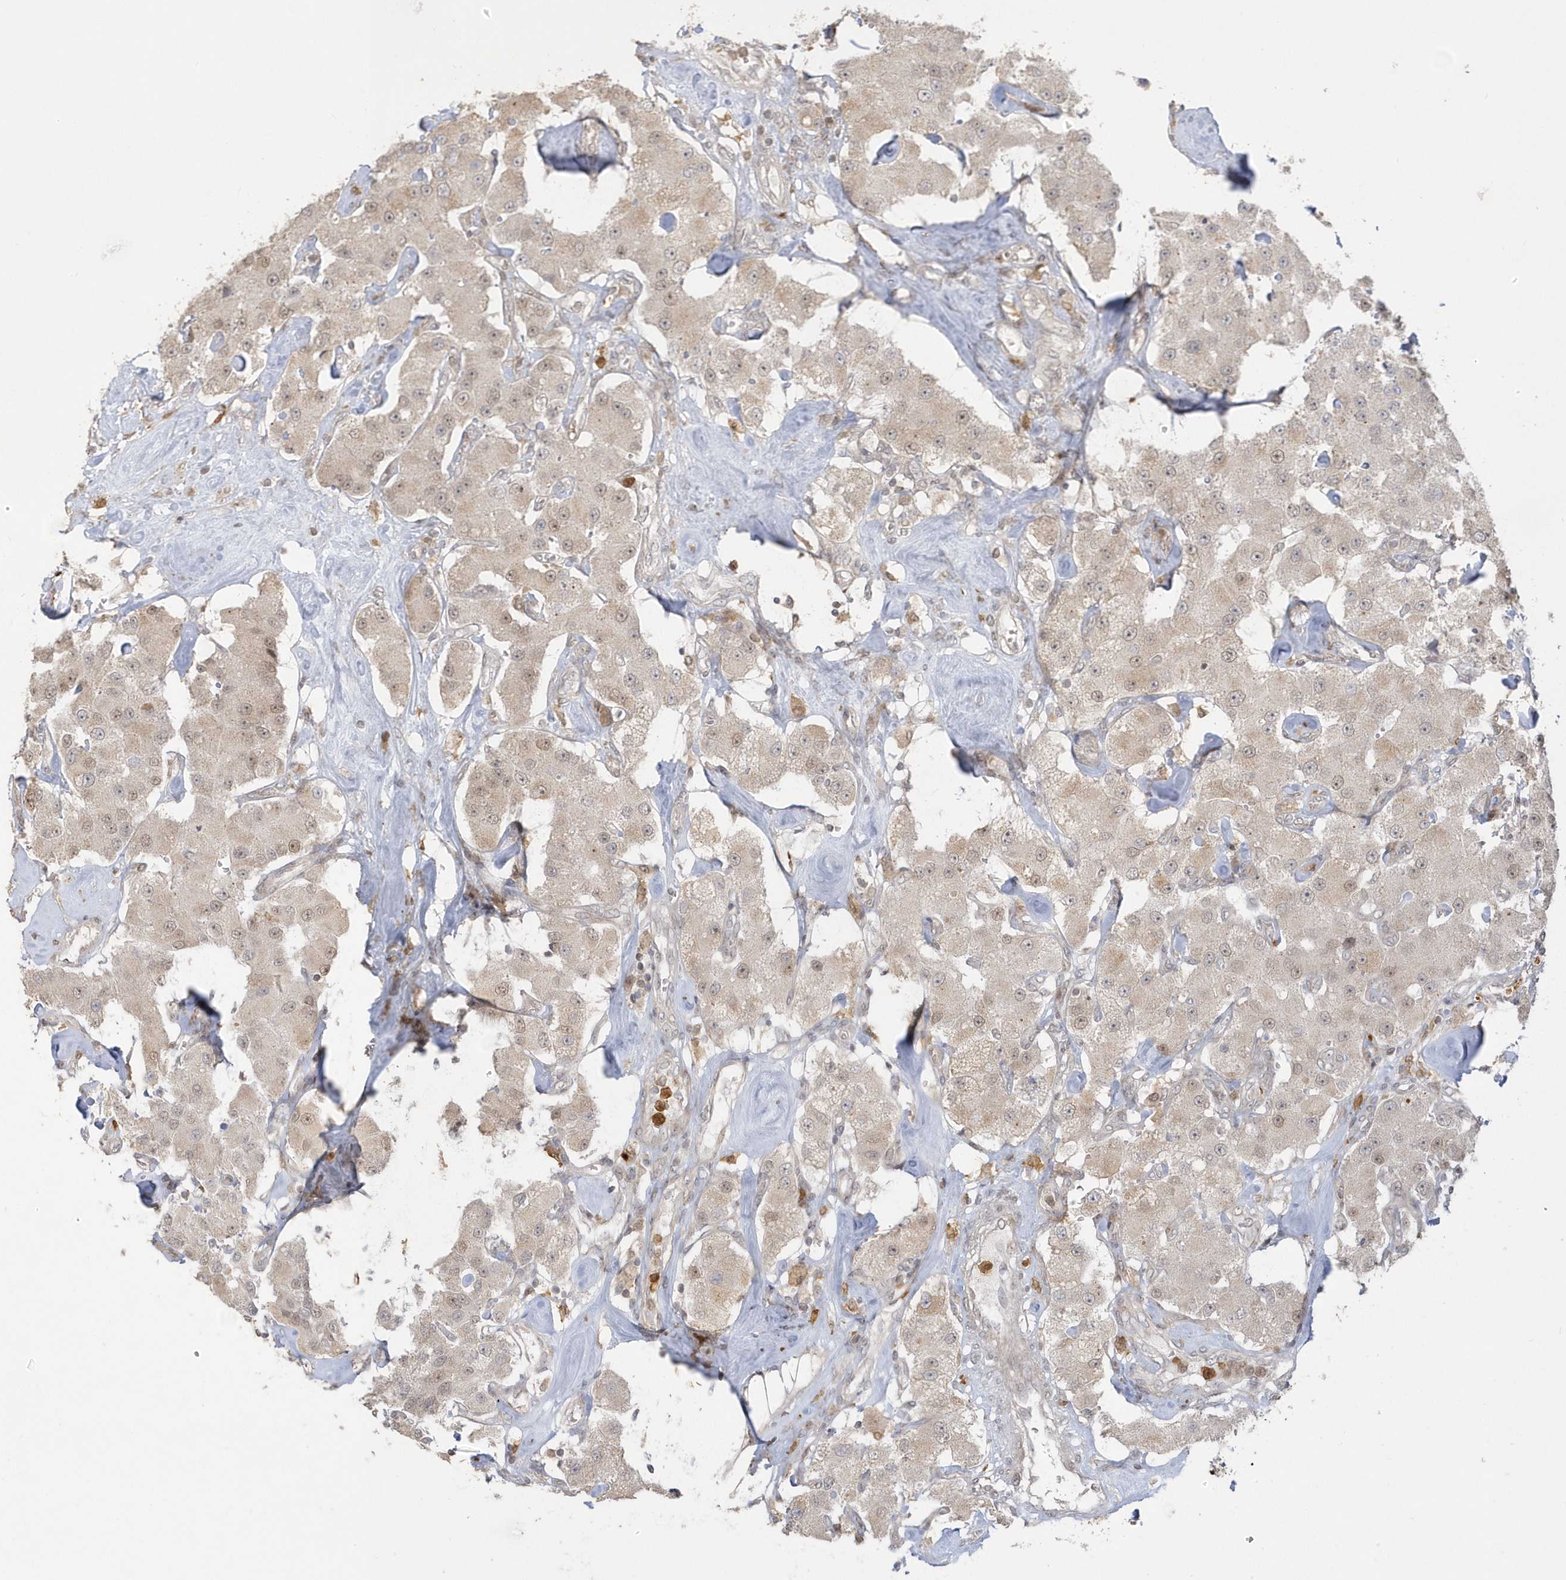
{"staining": {"intensity": "weak", "quantity": "25%-75%", "location": "cytoplasmic/membranous,nuclear"}, "tissue": "carcinoid", "cell_type": "Tumor cells", "image_type": "cancer", "snomed": [{"axis": "morphology", "description": "Carcinoid, malignant, NOS"}, {"axis": "topography", "description": "Pancreas"}], "caption": "The micrograph exhibits immunohistochemical staining of carcinoid (malignant). There is weak cytoplasmic/membranous and nuclear staining is seen in approximately 25%-75% of tumor cells. The protein is shown in brown color, while the nuclei are stained blue.", "gene": "NAF1", "patient": {"sex": "male", "age": 41}}